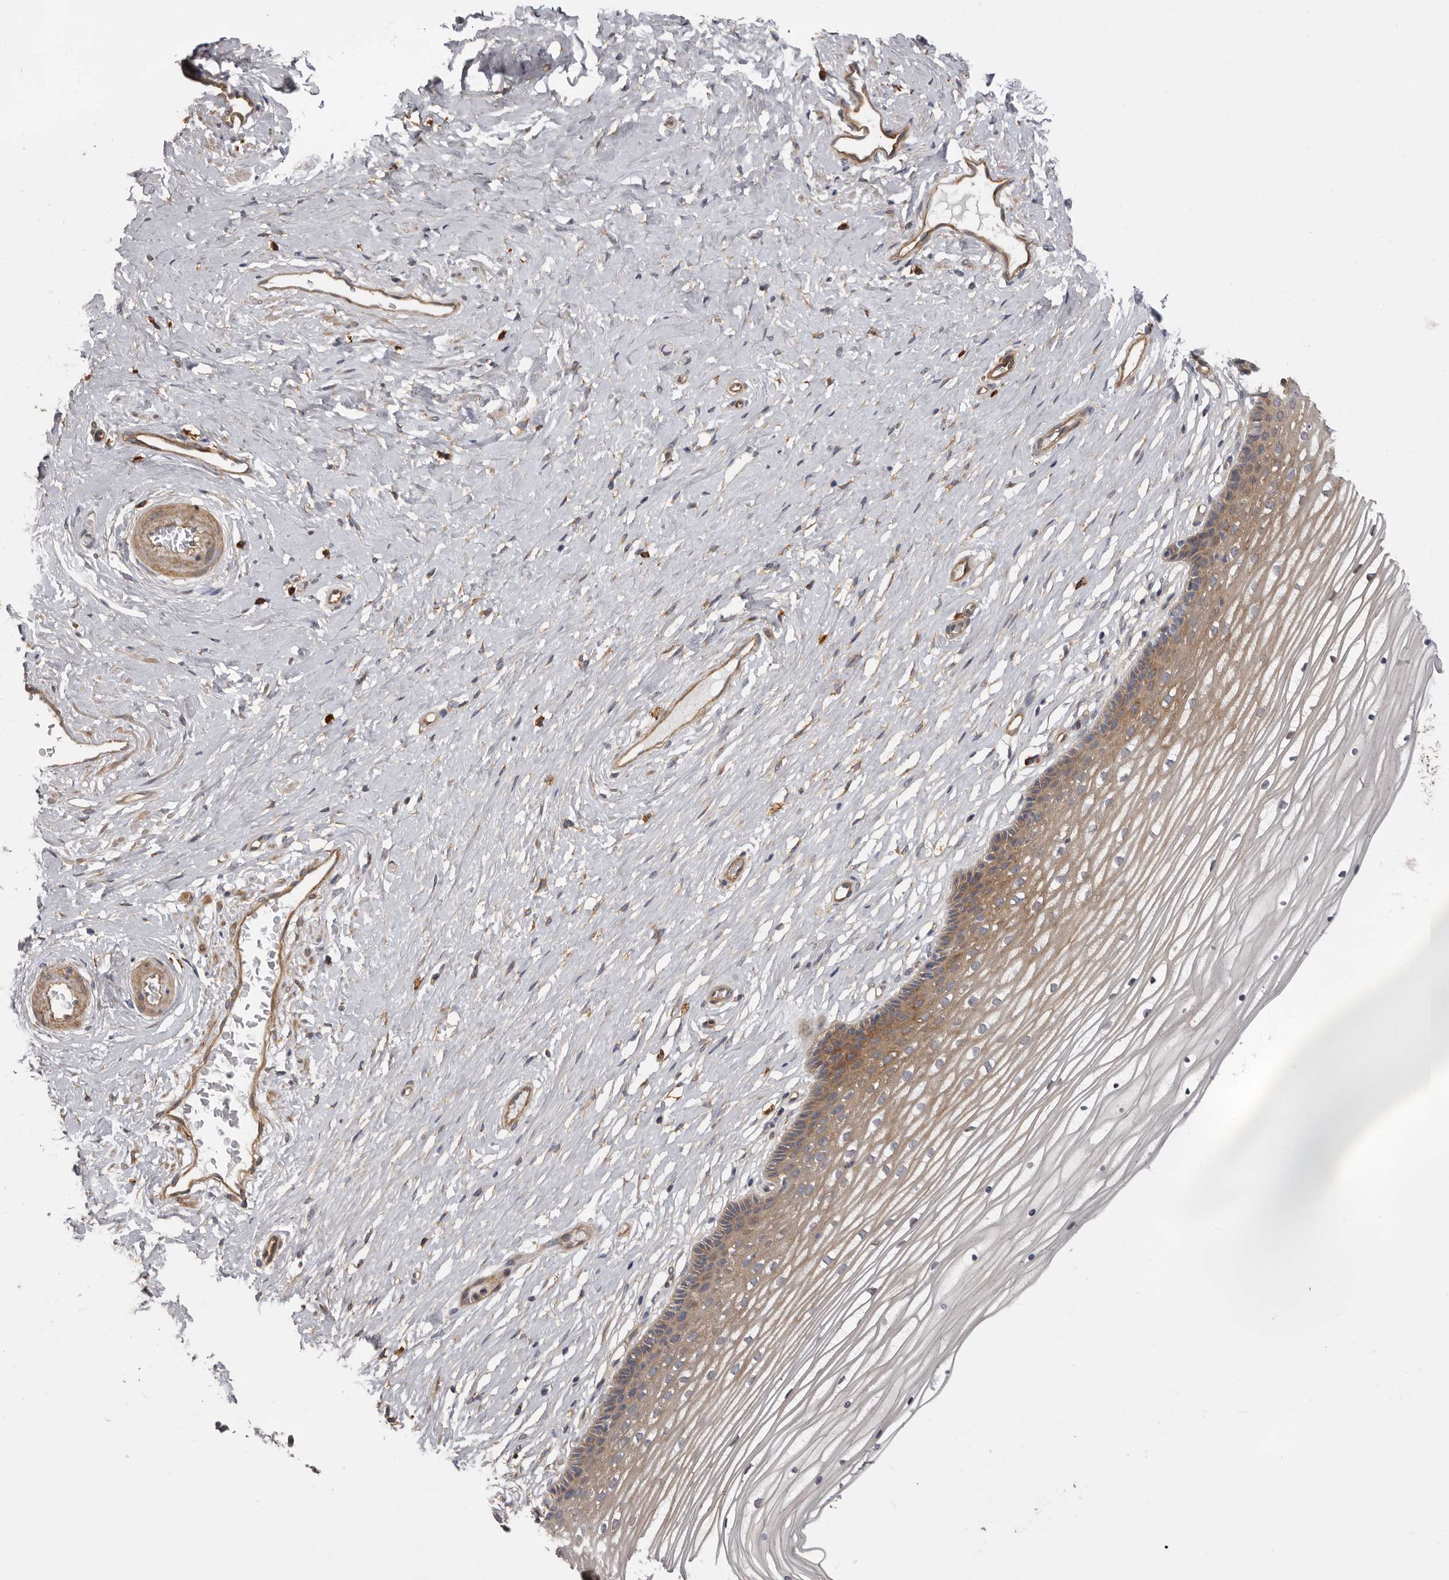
{"staining": {"intensity": "moderate", "quantity": ">75%", "location": "cytoplasmic/membranous"}, "tissue": "vagina", "cell_type": "Squamous epithelial cells", "image_type": "normal", "snomed": [{"axis": "morphology", "description": "Normal tissue, NOS"}, {"axis": "topography", "description": "Vagina"}, {"axis": "topography", "description": "Cervix"}], "caption": "Immunohistochemical staining of normal vagina shows moderate cytoplasmic/membranous protein positivity in about >75% of squamous epithelial cells.", "gene": "ENAH", "patient": {"sex": "female", "age": 40}}